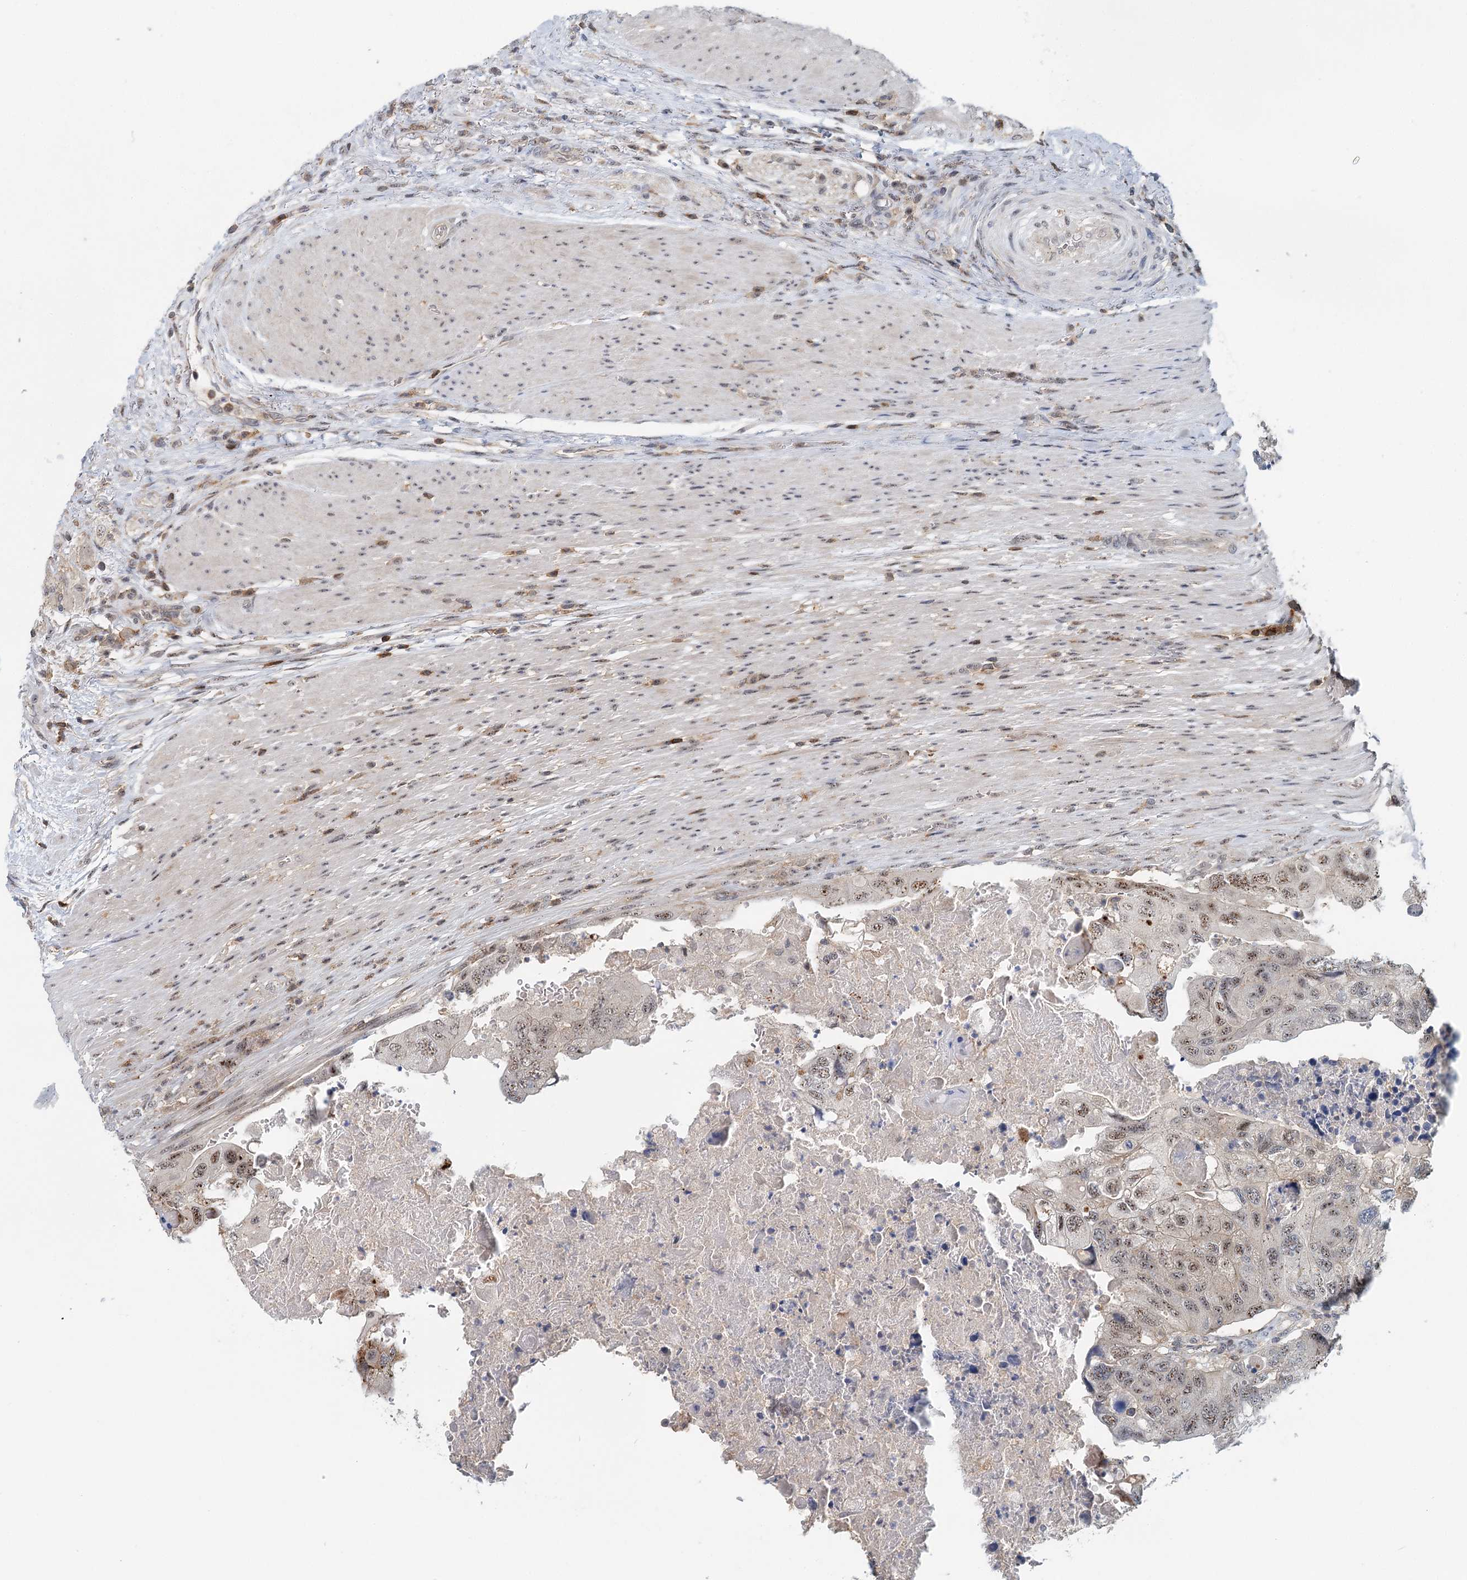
{"staining": {"intensity": "moderate", "quantity": "25%-75%", "location": "nuclear"}, "tissue": "colorectal cancer", "cell_type": "Tumor cells", "image_type": "cancer", "snomed": [{"axis": "morphology", "description": "Adenocarcinoma, NOS"}, {"axis": "topography", "description": "Rectum"}], "caption": "The micrograph exhibits immunohistochemical staining of adenocarcinoma (colorectal). There is moderate nuclear positivity is present in about 25%-75% of tumor cells. (DAB (3,3'-diaminobenzidine) IHC, brown staining for protein, blue staining for nuclei).", "gene": "CDC42SE2", "patient": {"sex": "male", "age": 63}}